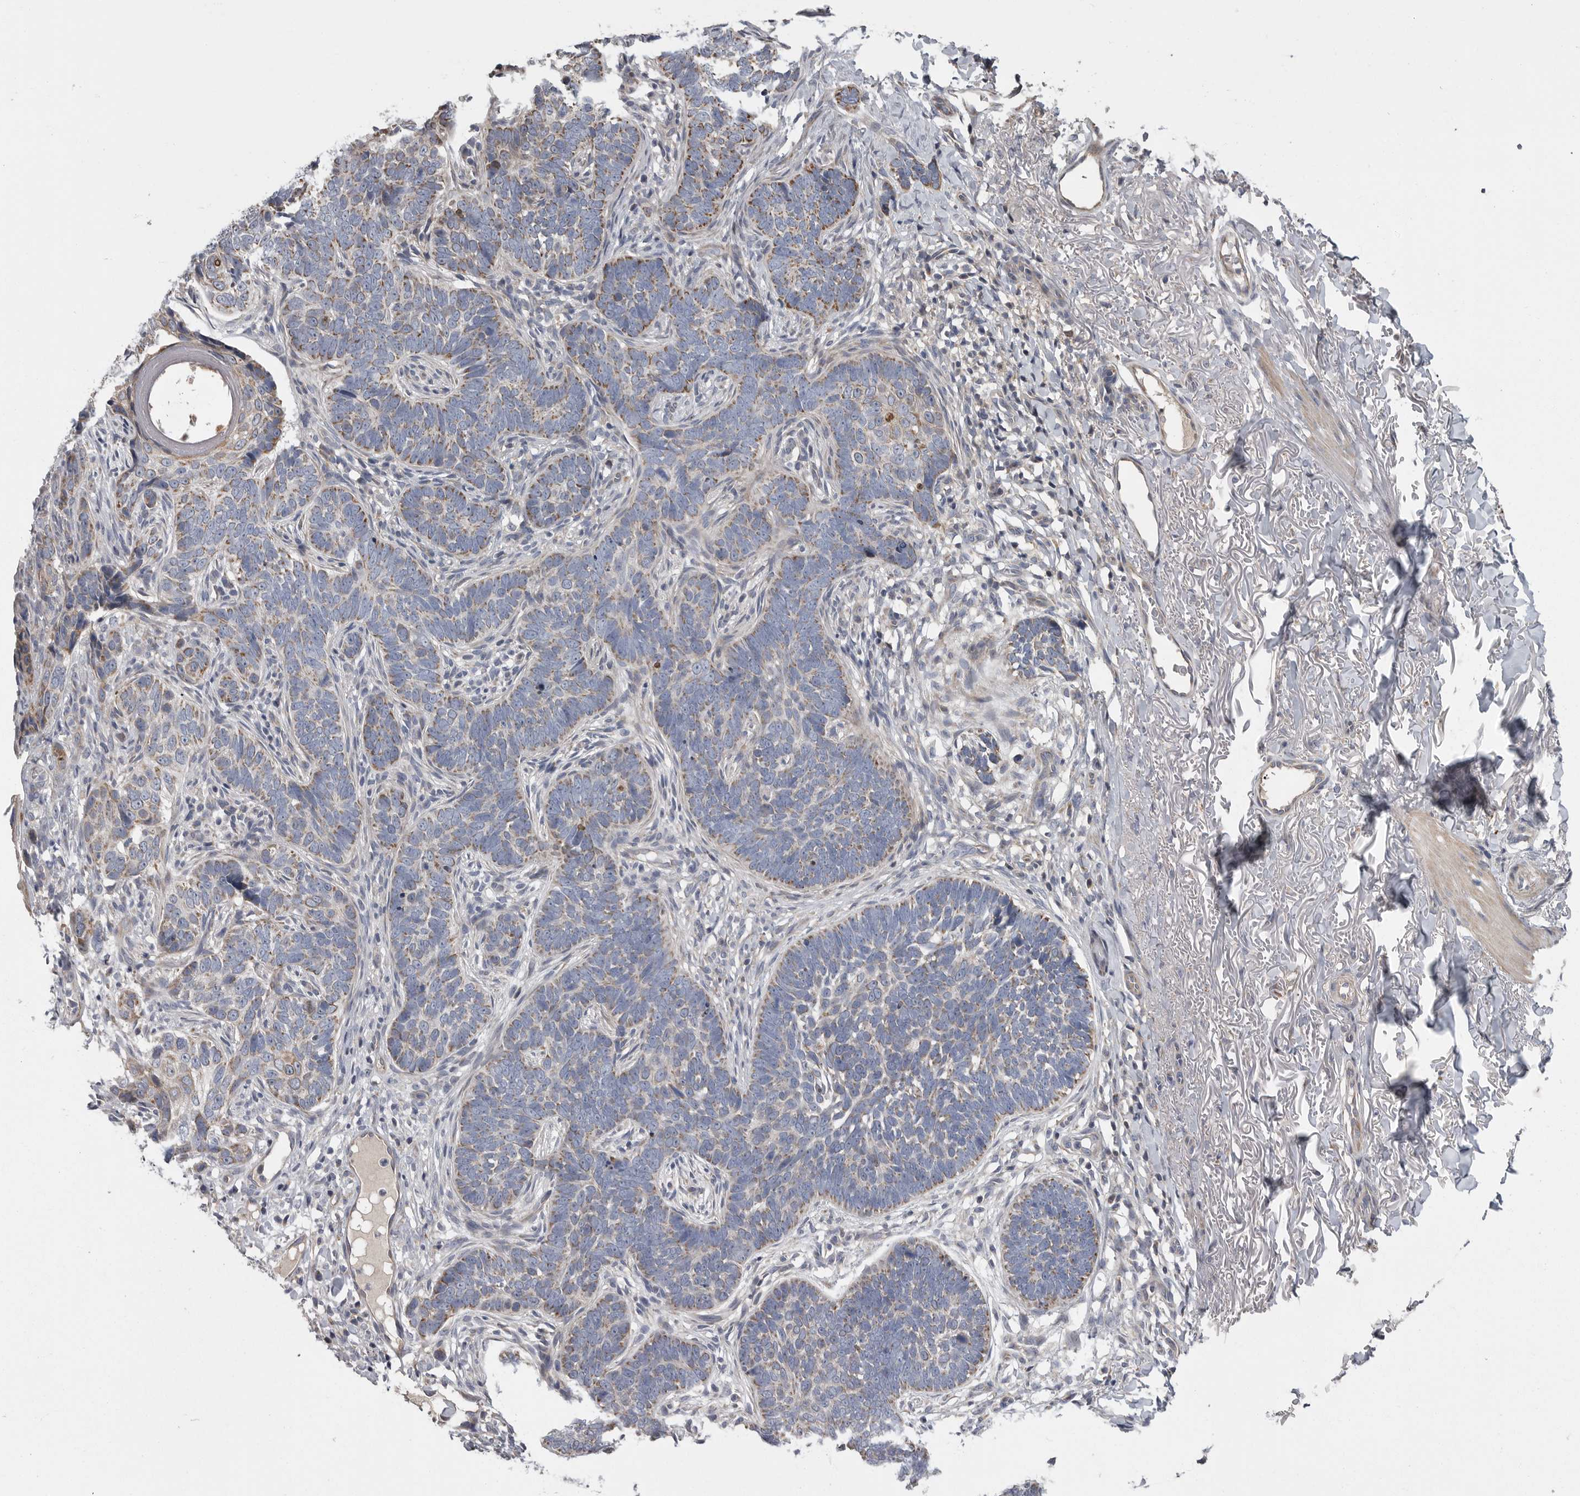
{"staining": {"intensity": "moderate", "quantity": "25%-75%", "location": "cytoplasmic/membranous"}, "tissue": "skin cancer", "cell_type": "Tumor cells", "image_type": "cancer", "snomed": [{"axis": "morphology", "description": "Normal tissue, NOS"}, {"axis": "morphology", "description": "Basal cell carcinoma"}, {"axis": "topography", "description": "Skin"}], "caption": "Skin cancer stained for a protein displays moderate cytoplasmic/membranous positivity in tumor cells.", "gene": "CRP", "patient": {"sex": "male", "age": 77}}